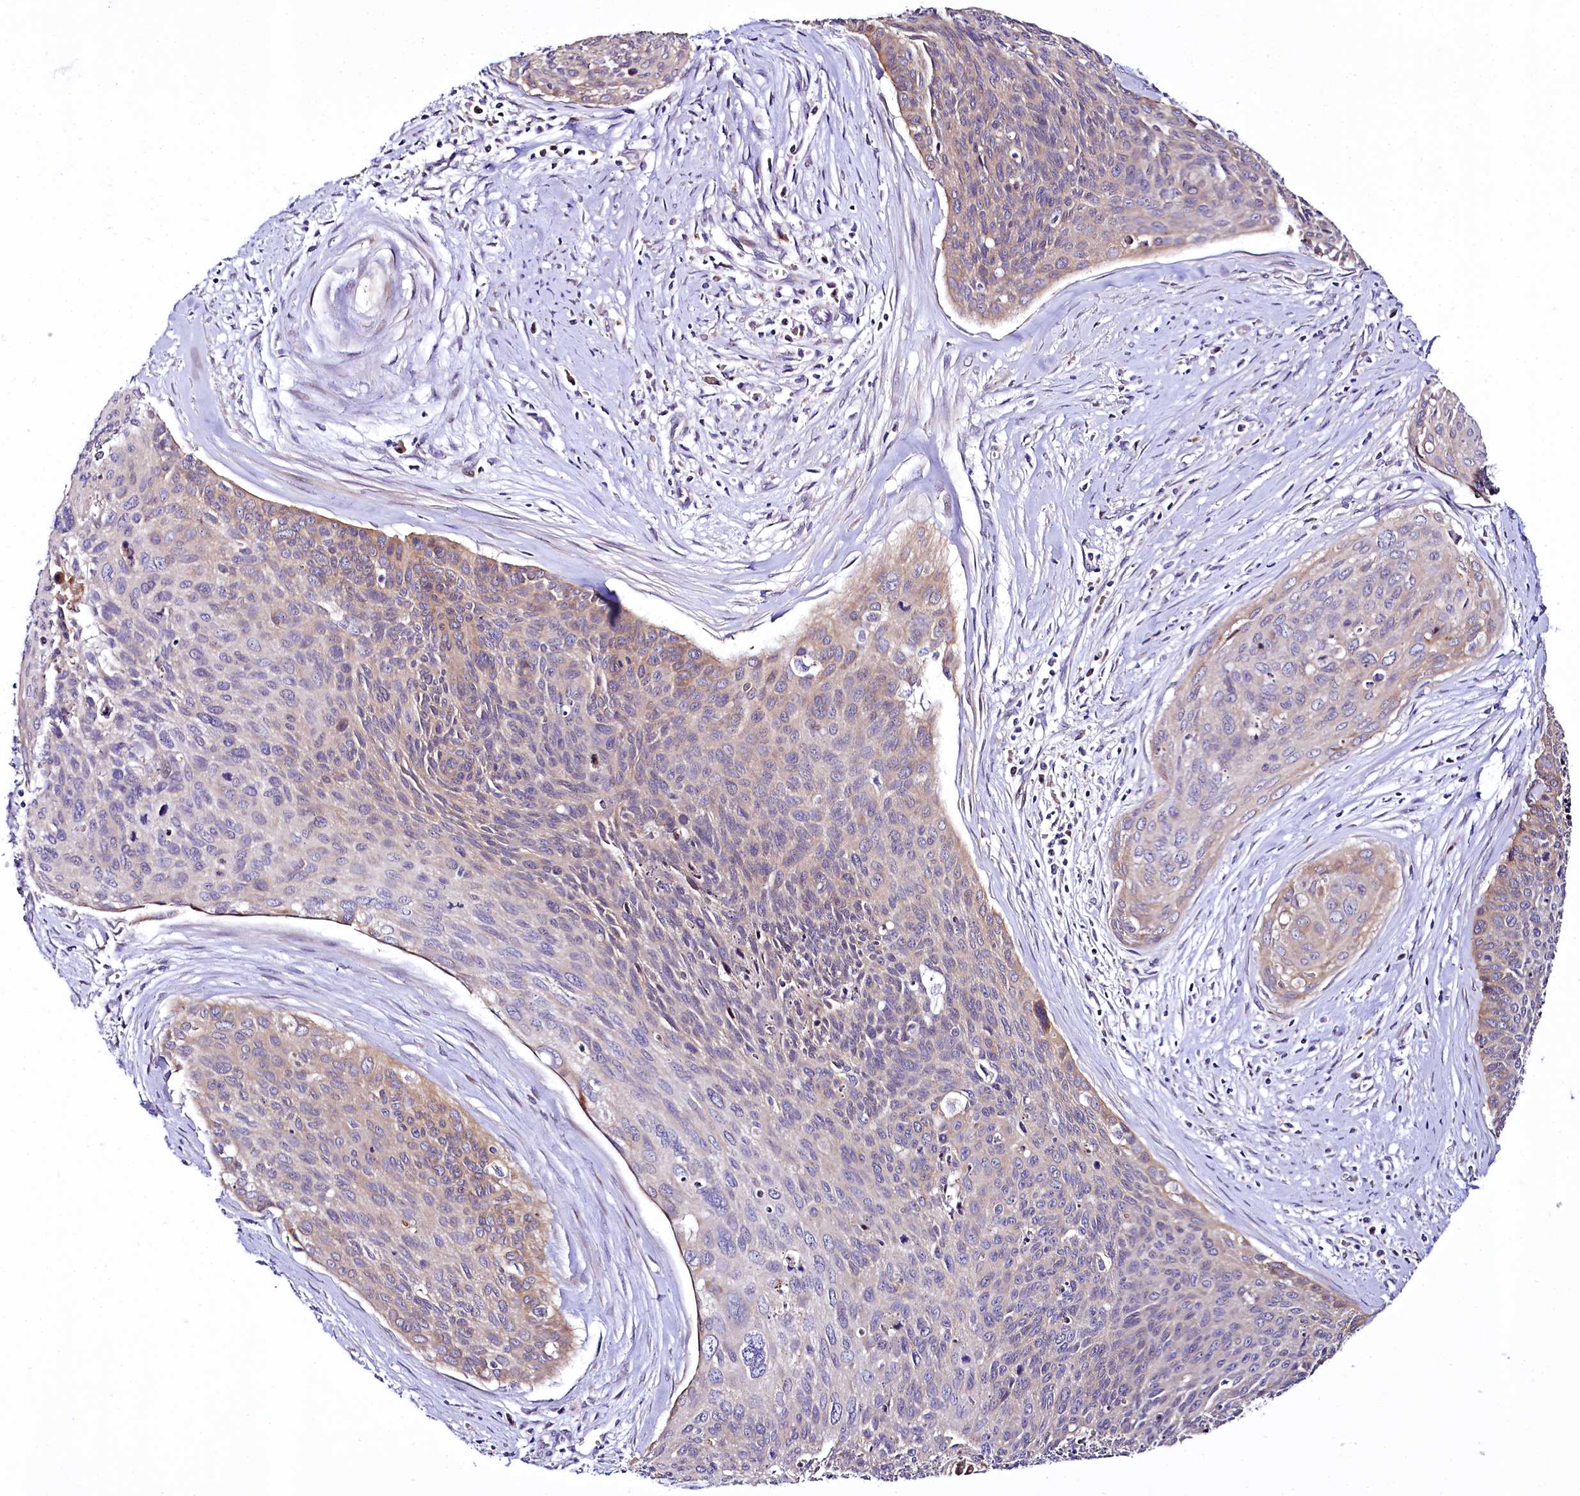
{"staining": {"intensity": "weak", "quantity": "25%-75%", "location": "cytoplasmic/membranous"}, "tissue": "cervical cancer", "cell_type": "Tumor cells", "image_type": "cancer", "snomed": [{"axis": "morphology", "description": "Squamous cell carcinoma, NOS"}, {"axis": "topography", "description": "Cervix"}], "caption": "Cervical squamous cell carcinoma tissue reveals weak cytoplasmic/membranous staining in about 25%-75% of tumor cells Using DAB (brown) and hematoxylin (blue) stains, captured at high magnification using brightfield microscopy.", "gene": "ZC3H12C", "patient": {"sex": "female", "age": 55}}